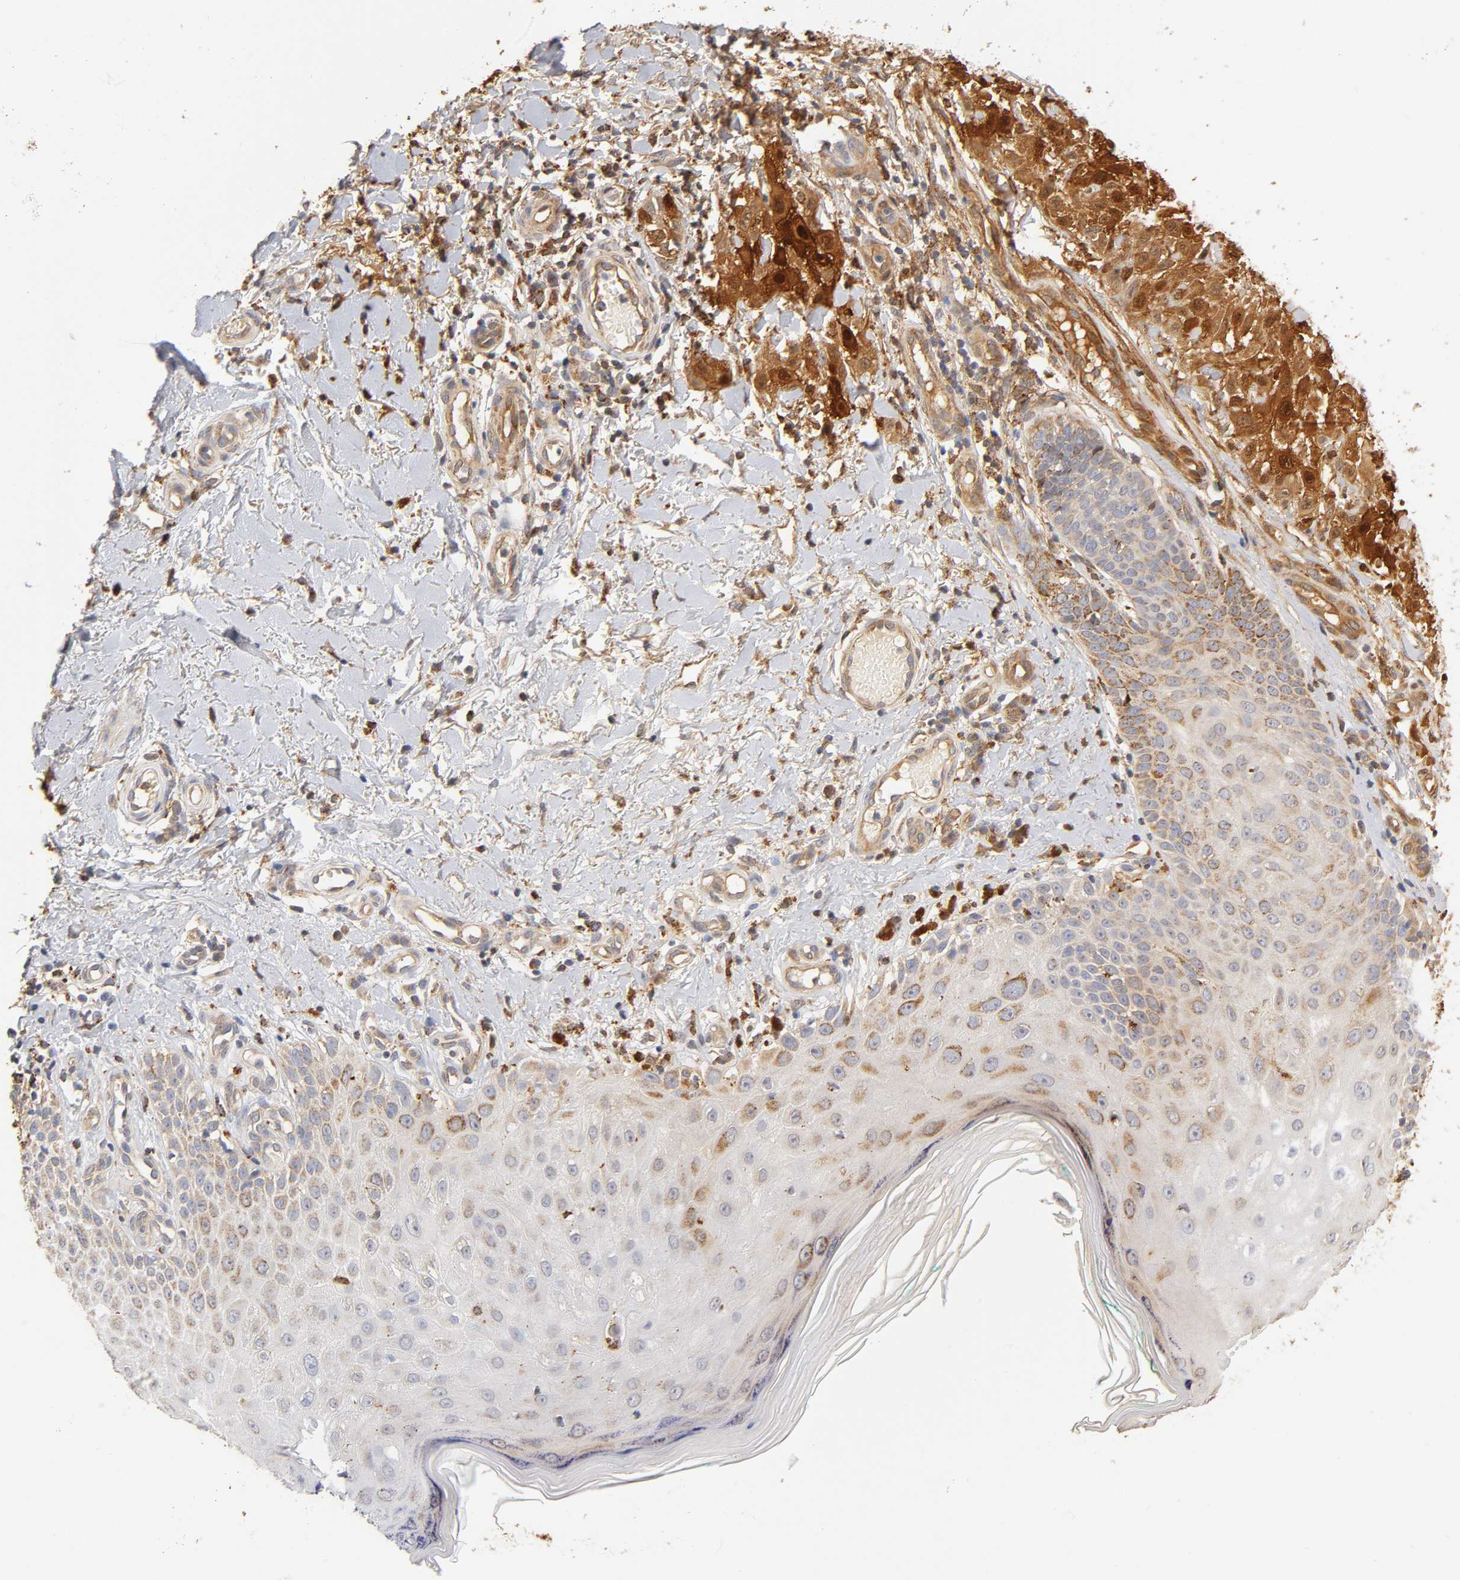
{"staining": {"intensity": "strong", "quantity": ">75%", "location": "cytoplasmic/membranous,nuclear"}, "tissue": "skin cancer", "cell_type": "Tumor cells", "image_type": "cancer", "snomed": [{"axis": "morphology", "description": "Squamous cell carcinoma, NOS"}, {"axis": "topography", "description": "Skin"}], "caption": "Human skin squamous cell carcinoma stained with a protein marker exhibits strong staining in tumor cells.", "gene": "ISG15", "patient": {"sex": "female", "age": 42}}